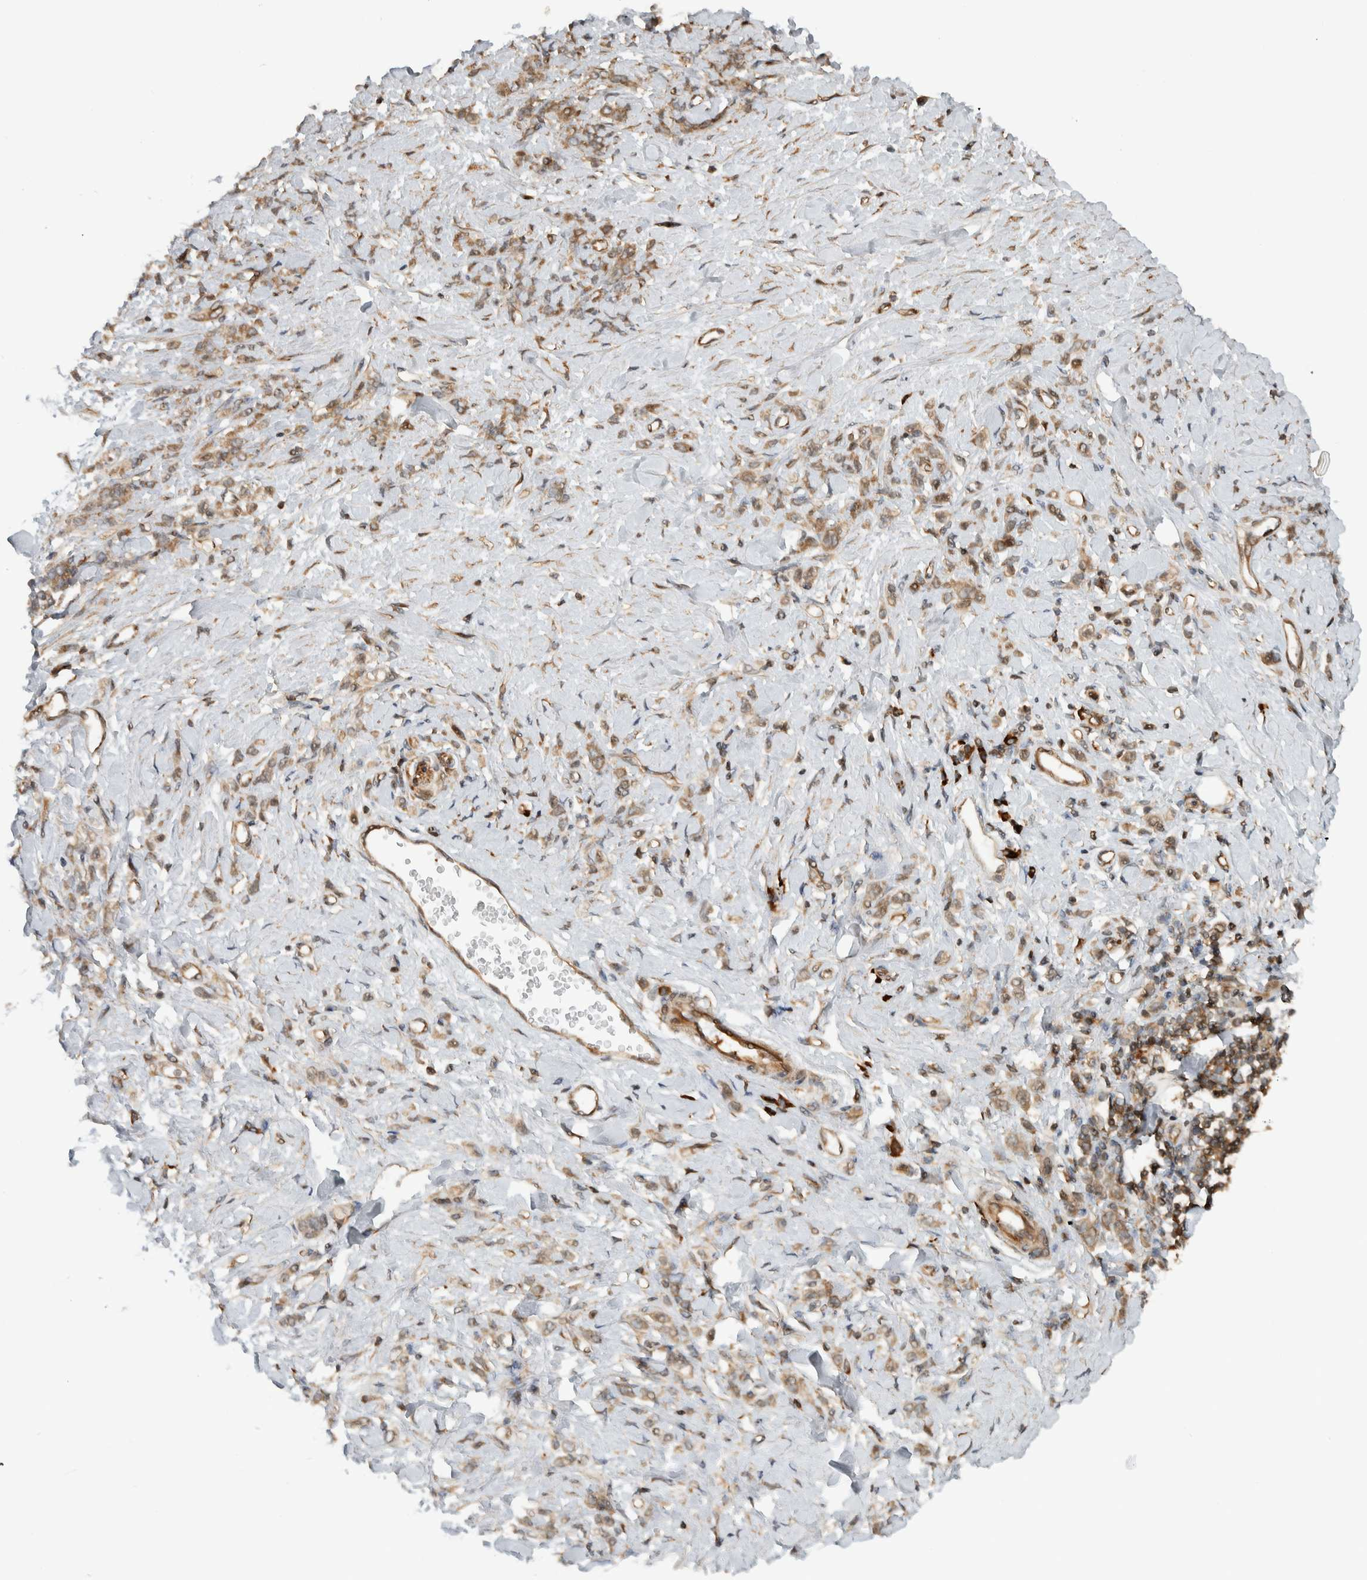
{"staining": {"intensity": "moderate", "quantity": ">75%", "location": "cytoplasmic/membranous"}, "tissue": "stomach cancer", "cell_type": "Tumor cells", "image_type": "cancer", "snomed": [{"axis": "morphology", "description": "Normal tissue, NOS"}, {"axis": "morphology", "description": "Adenocarcinoma, NOS"}, {"axis": "topography", "description": "Stomach"}], "caption": "Immunohistochemical staining of stomach cancer (adenocarcinoma) exhibits moderate cytoplasmic/membranous protein expression in approximately >75% of tumor cells.", "gene": "CNTROB", "patient": {"sex": "male", "age": 82}}